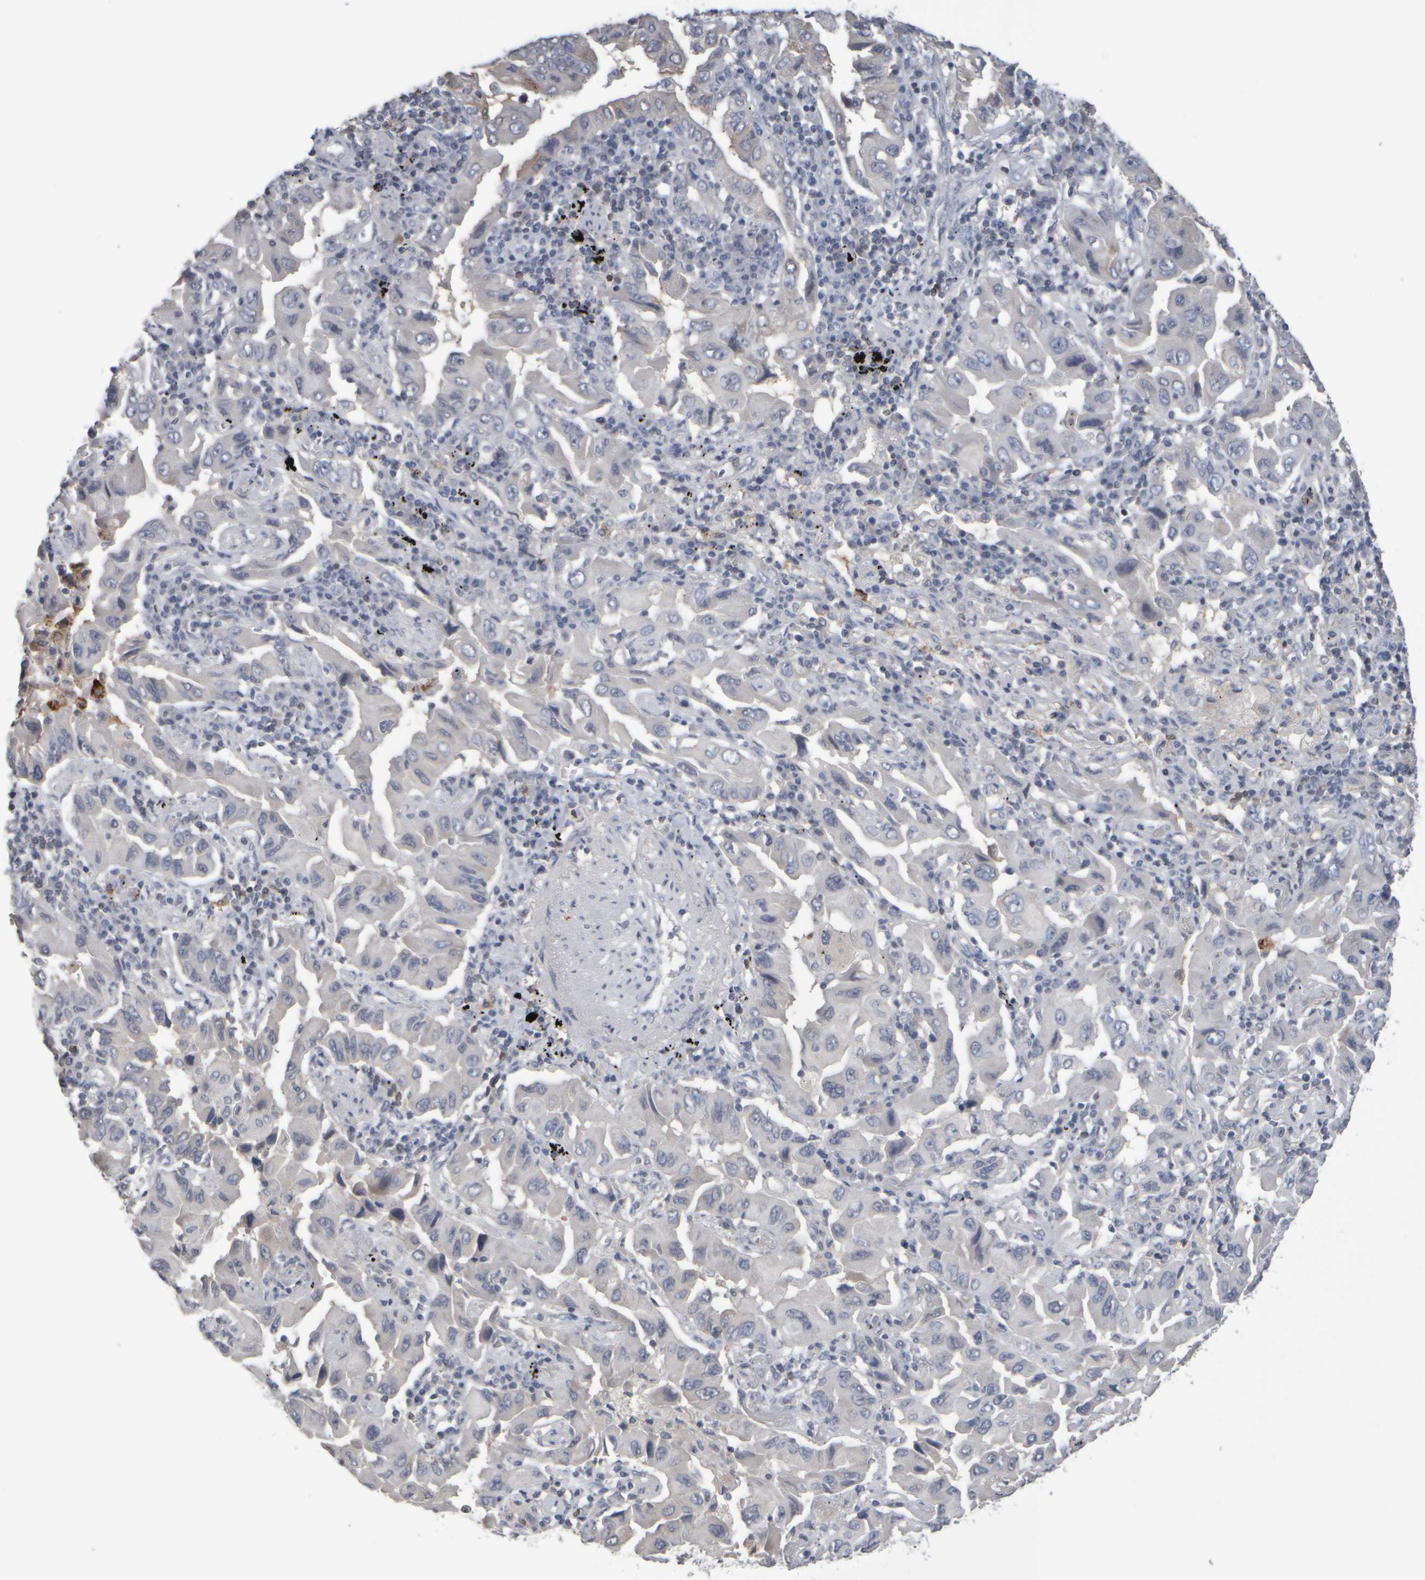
{"staining": {"intensity": "negative", "quantity": "none", "location": "none"}, "tissue": "lung cancer", "cell_type": "Tumor cells", "image_type": "cancer", "snomed": [{"axis": "morphology", "description": "Adenocarcinoma, NOS"}, {"axis": "topography", "description": "Lung"}], "caption": "IHC micrograph of human adenocarcinoma (lung) stained for a protein (brown), which demonstrates no staining in tumor cells.", "gene": "EPHX2", "patient": {"sex": "female", "age": 65}}